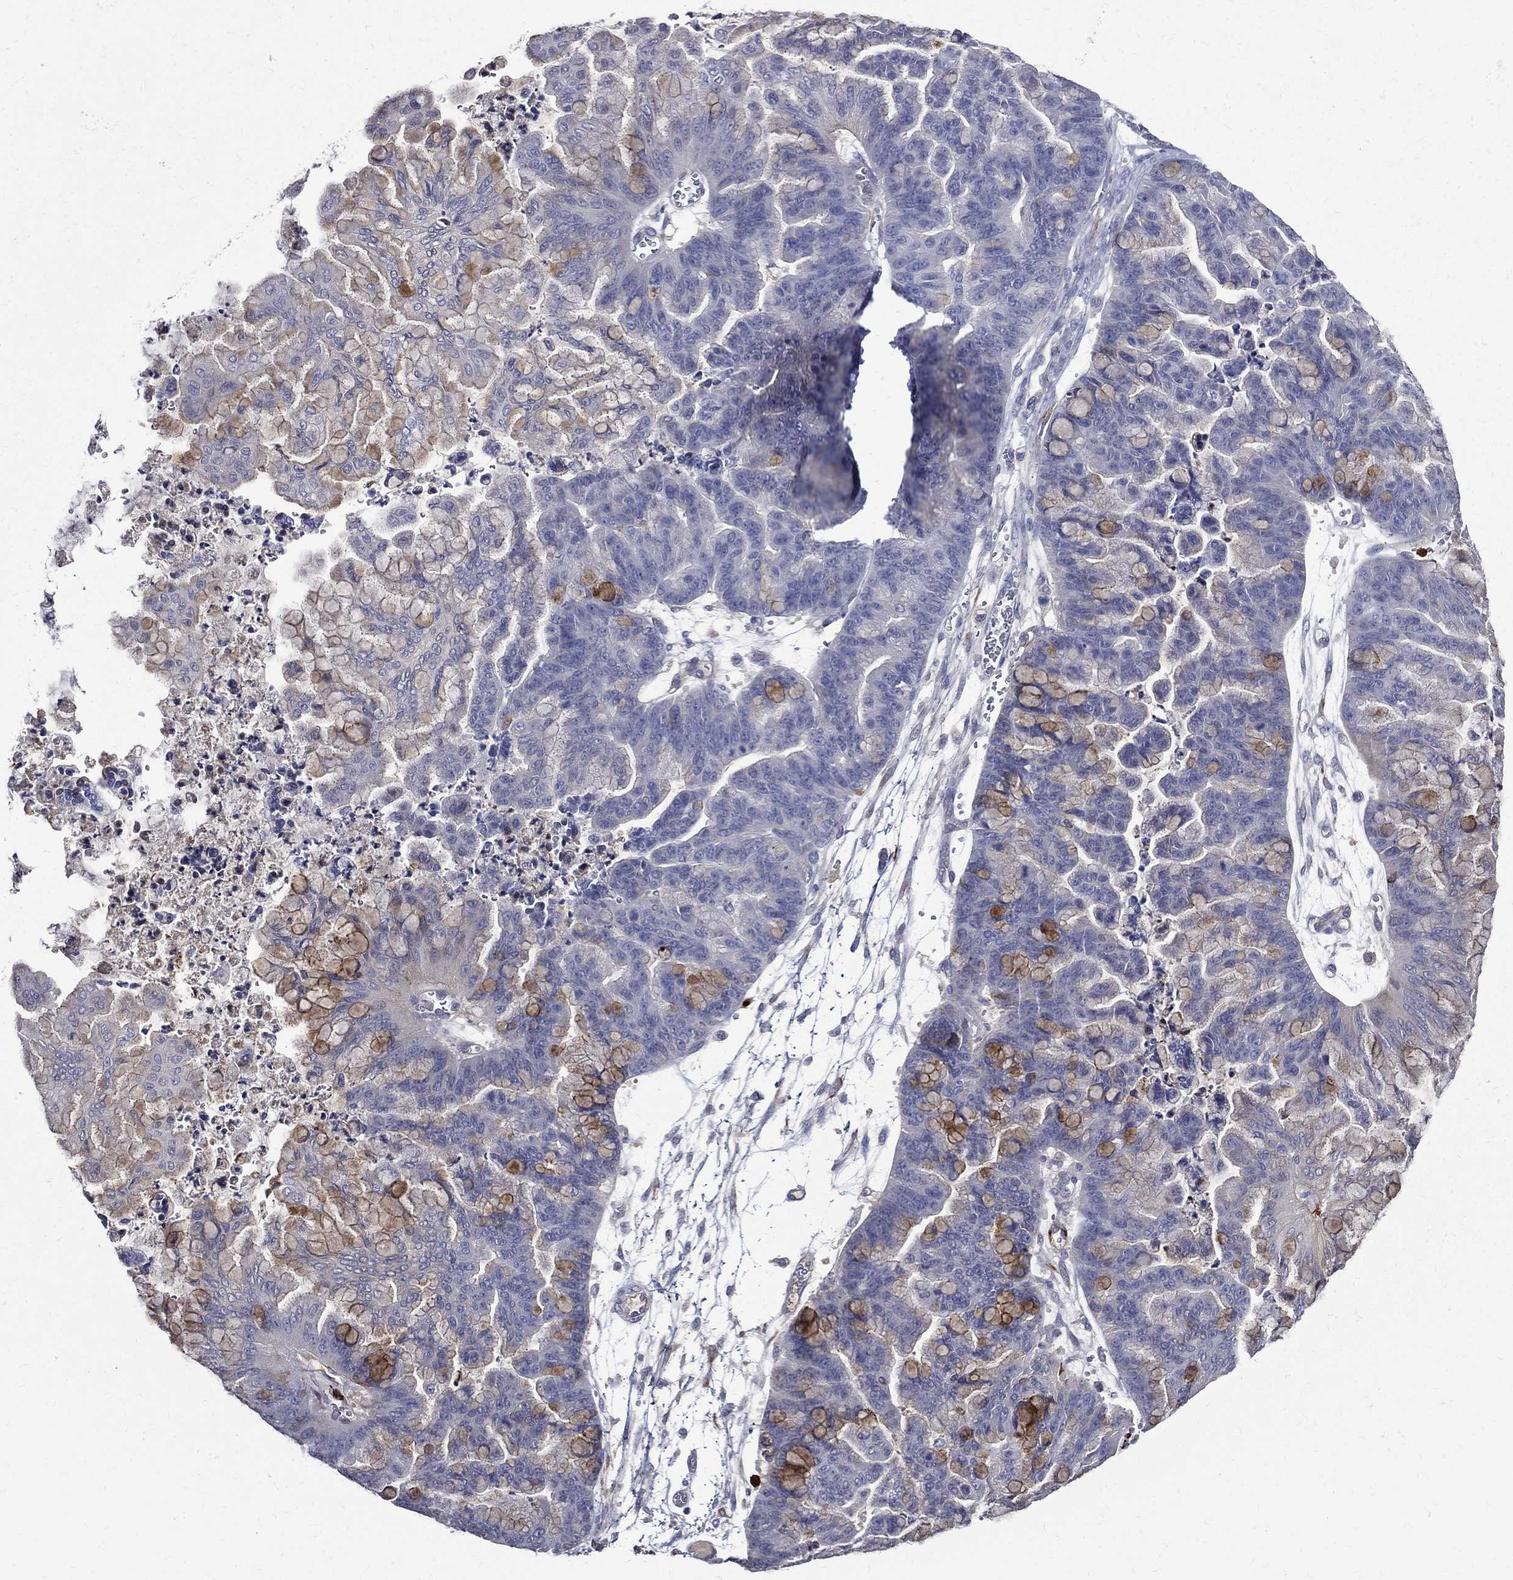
{"staining": {"intensity": "moderate", "quantity": "<25%", "location": "cytoplasmic/membranous"}, "tissue": "ovarian cancer", "cell_type": "Tumor cells", "image_type": "cancer", "snomed": [{"axis": "morphology", "description": "Cystadenocarcinoma, mucinous, NOS"}, {"axis": "topography", "description": "Ovary"}], "caption": "A brown stain highlights moderate cytoplasmic/membranous staining of a protein in ovarian mucinous cystadenocarcinoma tumor cells.", "gene": "GPR171", "patient": {"sex": "female", "age": 67}}